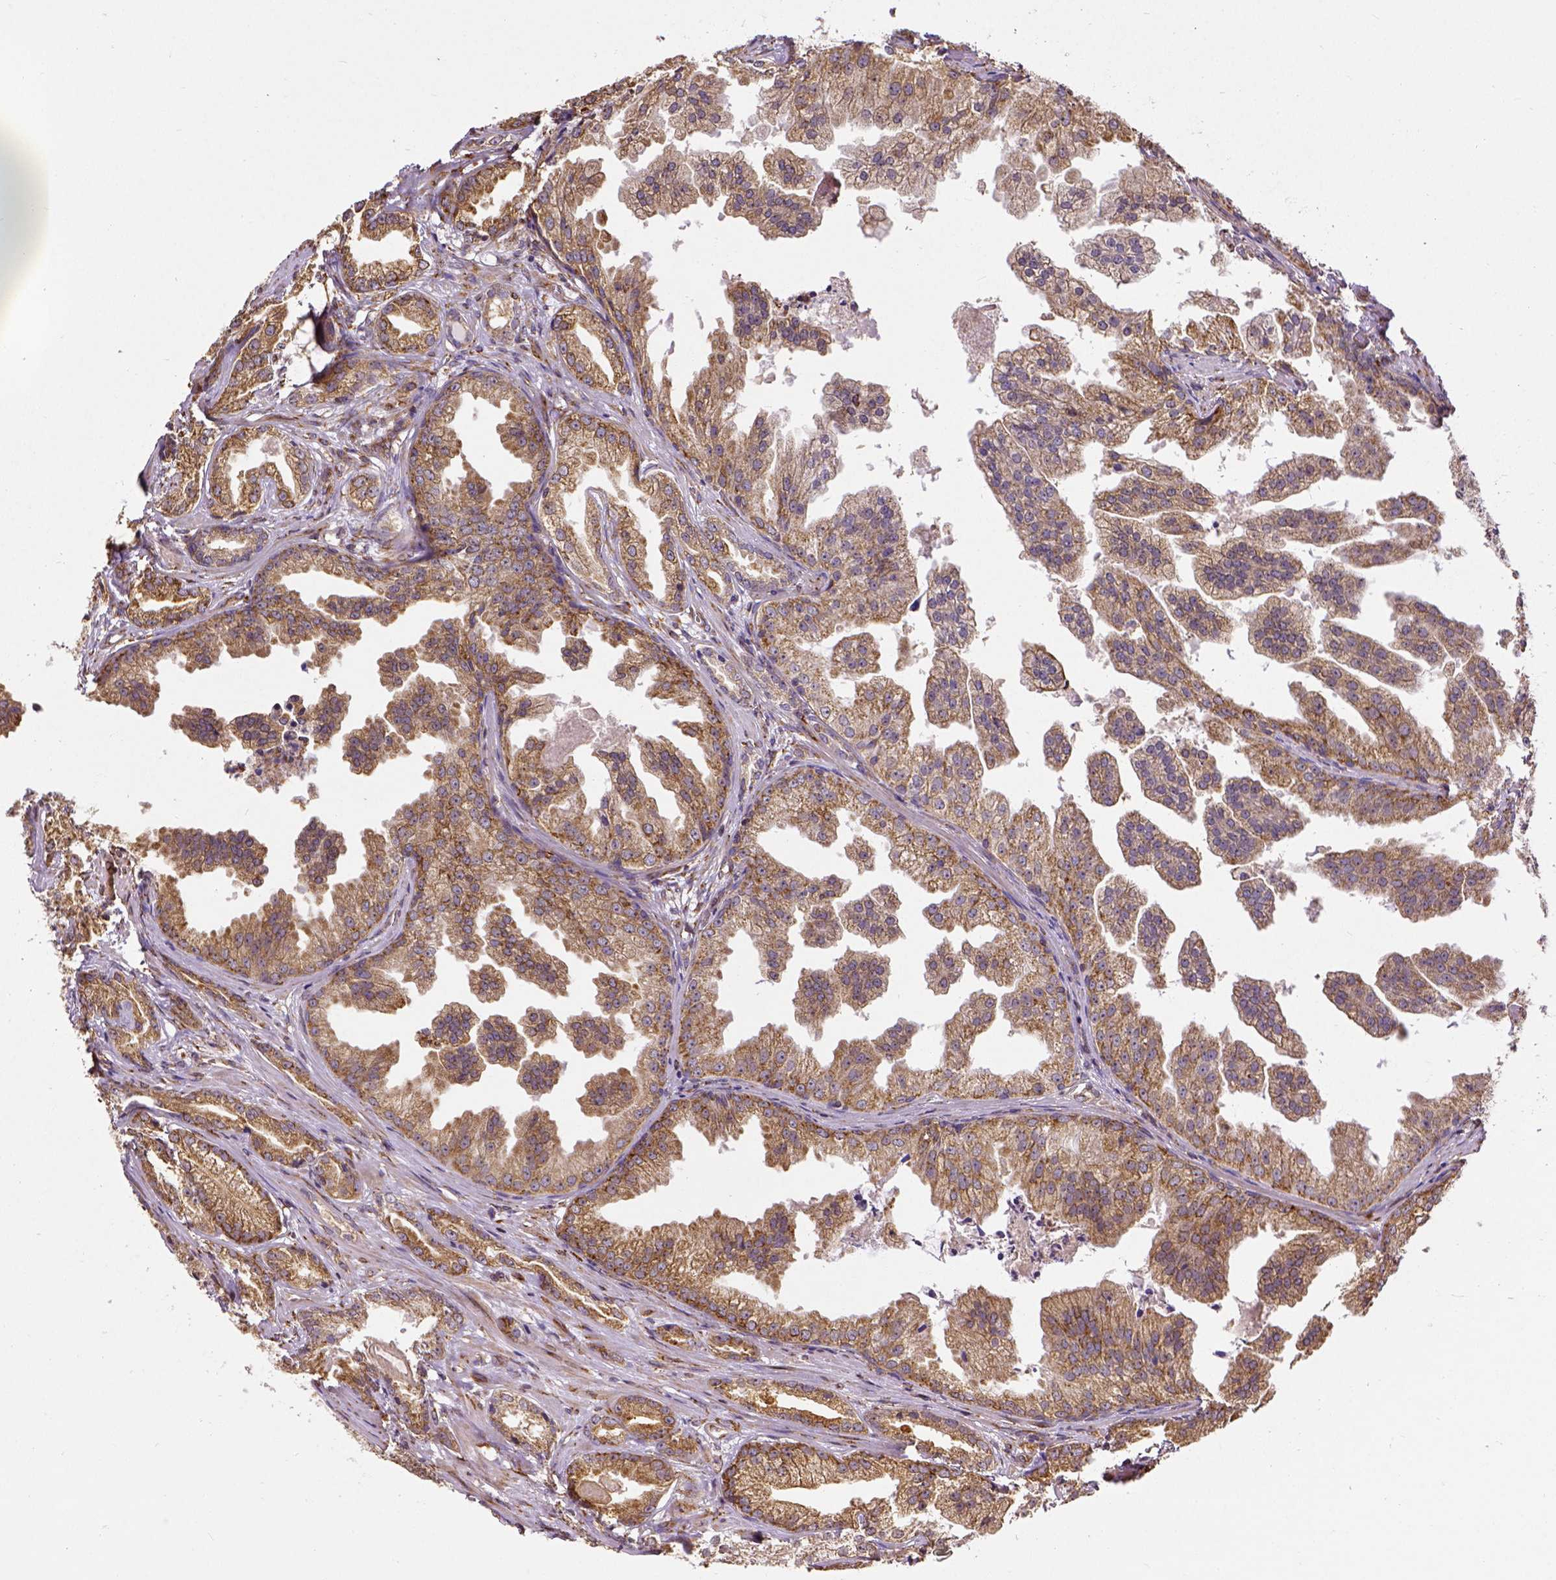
{"staining": {"intensity": "moderate", "quantity": ">75%", "location": "cytoplasmic/membranous"}, "tissue": "prostate cancer", "cell_type": "Tumor cells", "image_type": "cancer", "snomed": [{"axis": "morphology", "description": "Adenocarcinoma, Low grade"}, {"axis": "topography", "description": "Prostate"}], "caption": "Approximately >75% of tumor cells in prostate cancer (adenocarcinoma (low-grade)) show moderate cytoplasmic/membranous protein staining as visualized by brown immunohistochemical staining.", "gene": "MTDH", "patient": {"sex": "male", "age": 65}}